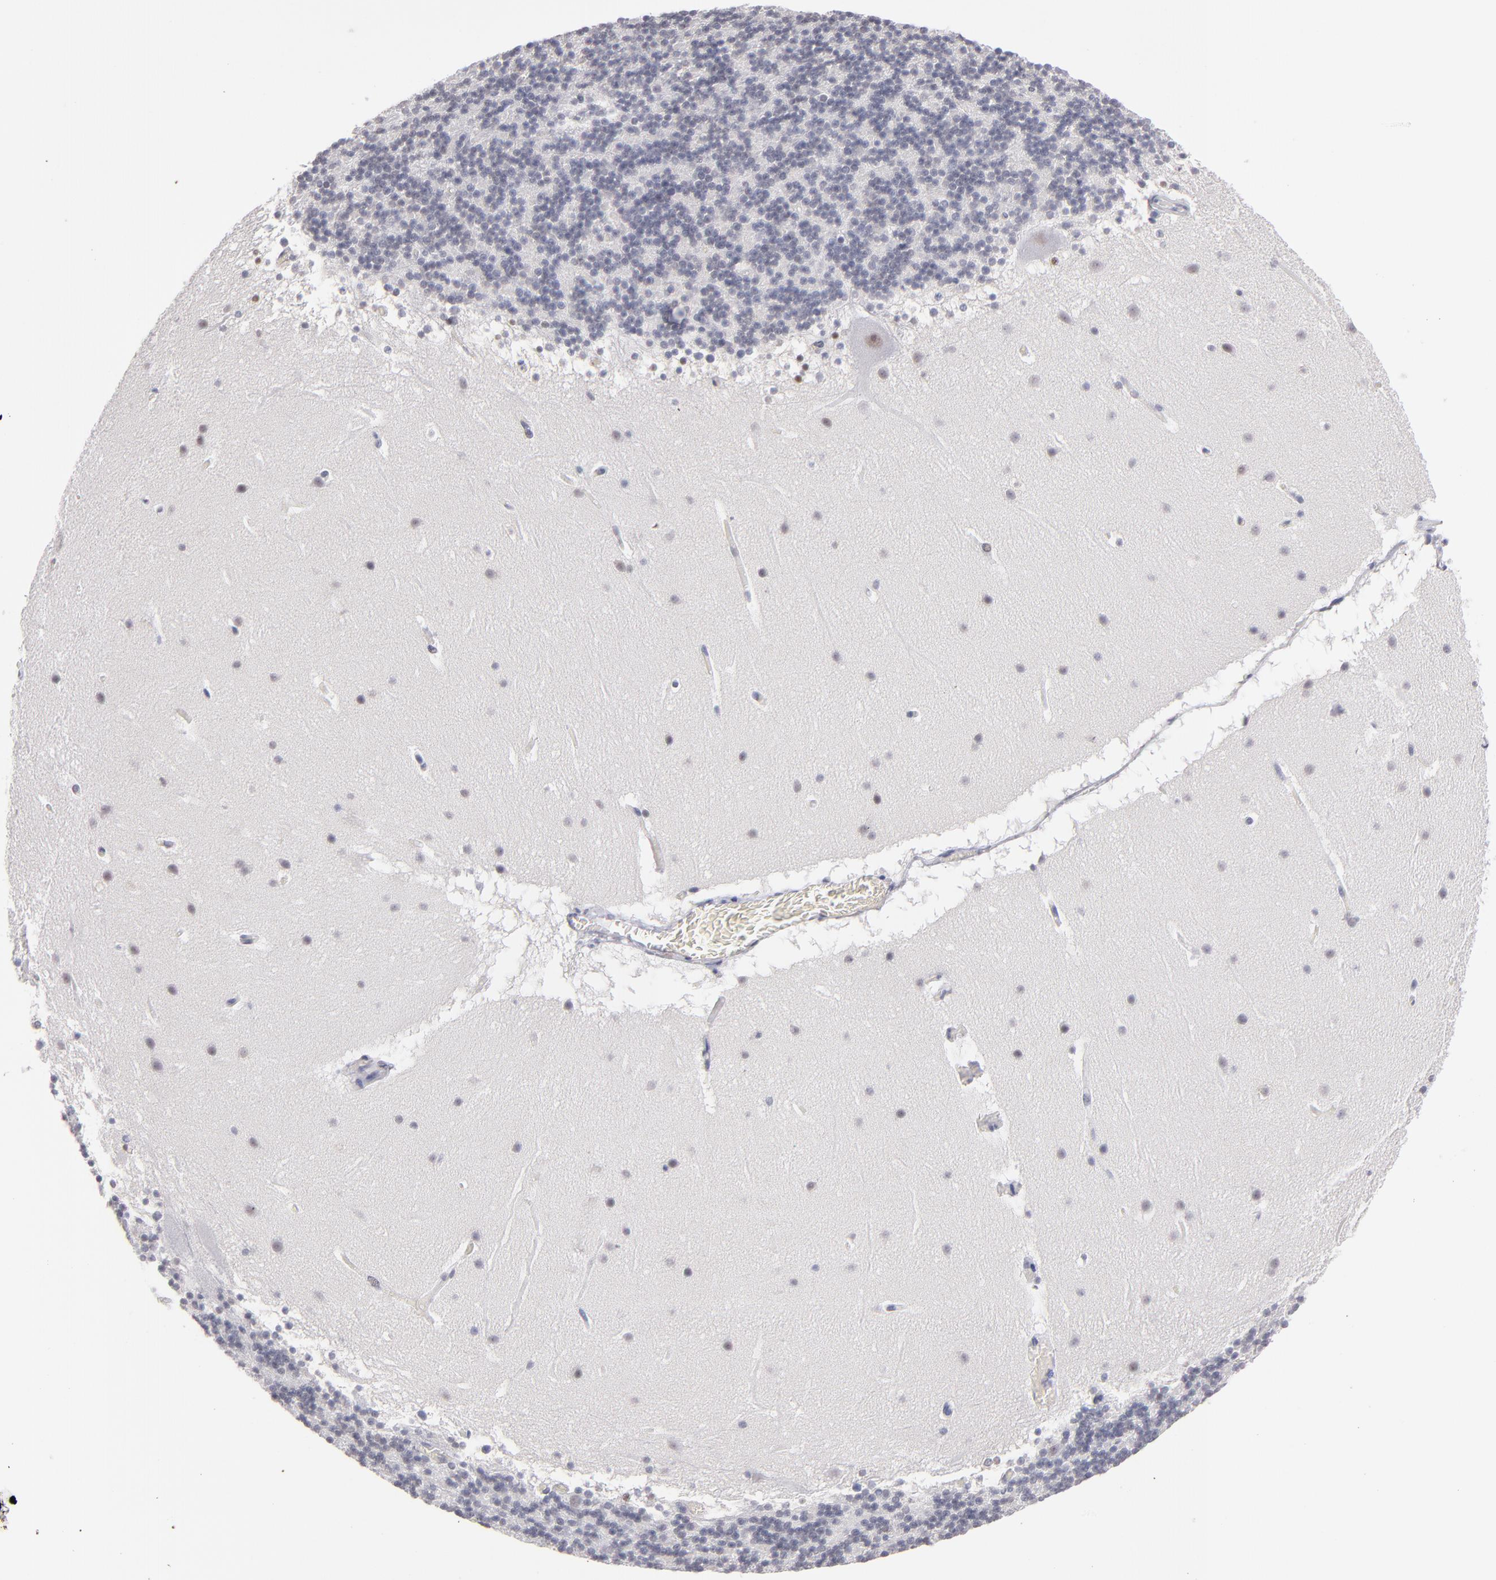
{"staining": {"intensity": "negative", "quantity": "none", "location": "none"}, "tissue": "cerebellum", "cell_type": "Cells in granular layer", "image_type": "normal", "snomed": [{"axis": "morphology", "description": "Normal tissue, NOS"}, {"axis": "topography", "description": "Cerebellum"}], "caption": "The image reveals no significant staining in cells in granular layer of cerebellum. The staining is performed using DAB brown chromogen with nuclei counter-stained in using hematoxylin.", "gene": "TEX11", "patient": {"sex": "male", "age": 45}}